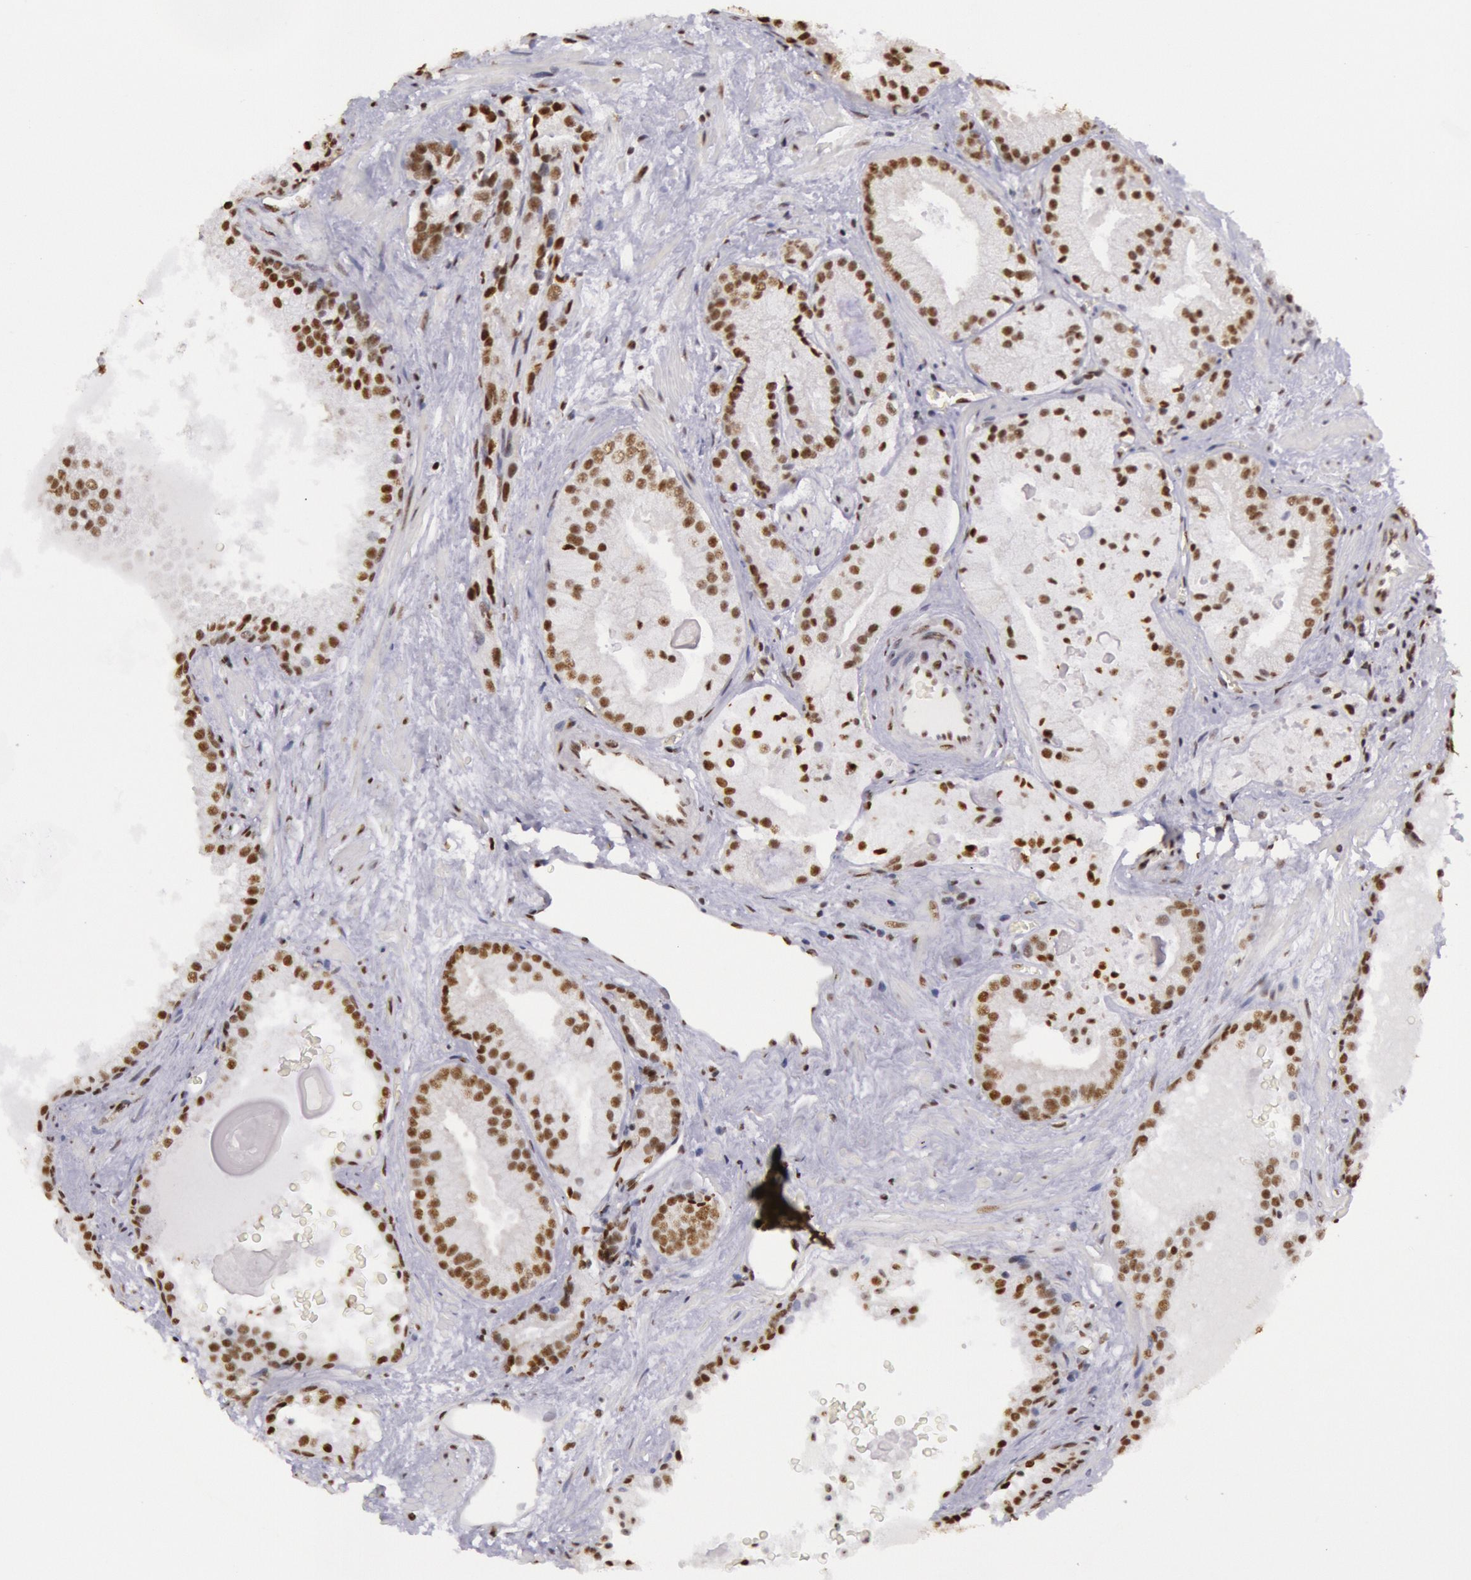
{"staining": {"intensity": "moderate", "quantity": ">75%", "location": "nuclear"}, "tissue": "prostate cancer", "cell_type": "Tumor cells", "image_type": "cancer", "snomed": [{"axis": "morphology", "description": "Adenocarcinoma, Medium grade"}, {"axis": "topography", "description": "Prostate"}], "caption": "Protein staining reveals moderate nuclear staining in approximately >75% of tumor cells in prostate cancer.", "gene": "HNRNPH2", "patient": {"sex": "male", "age": 70}}